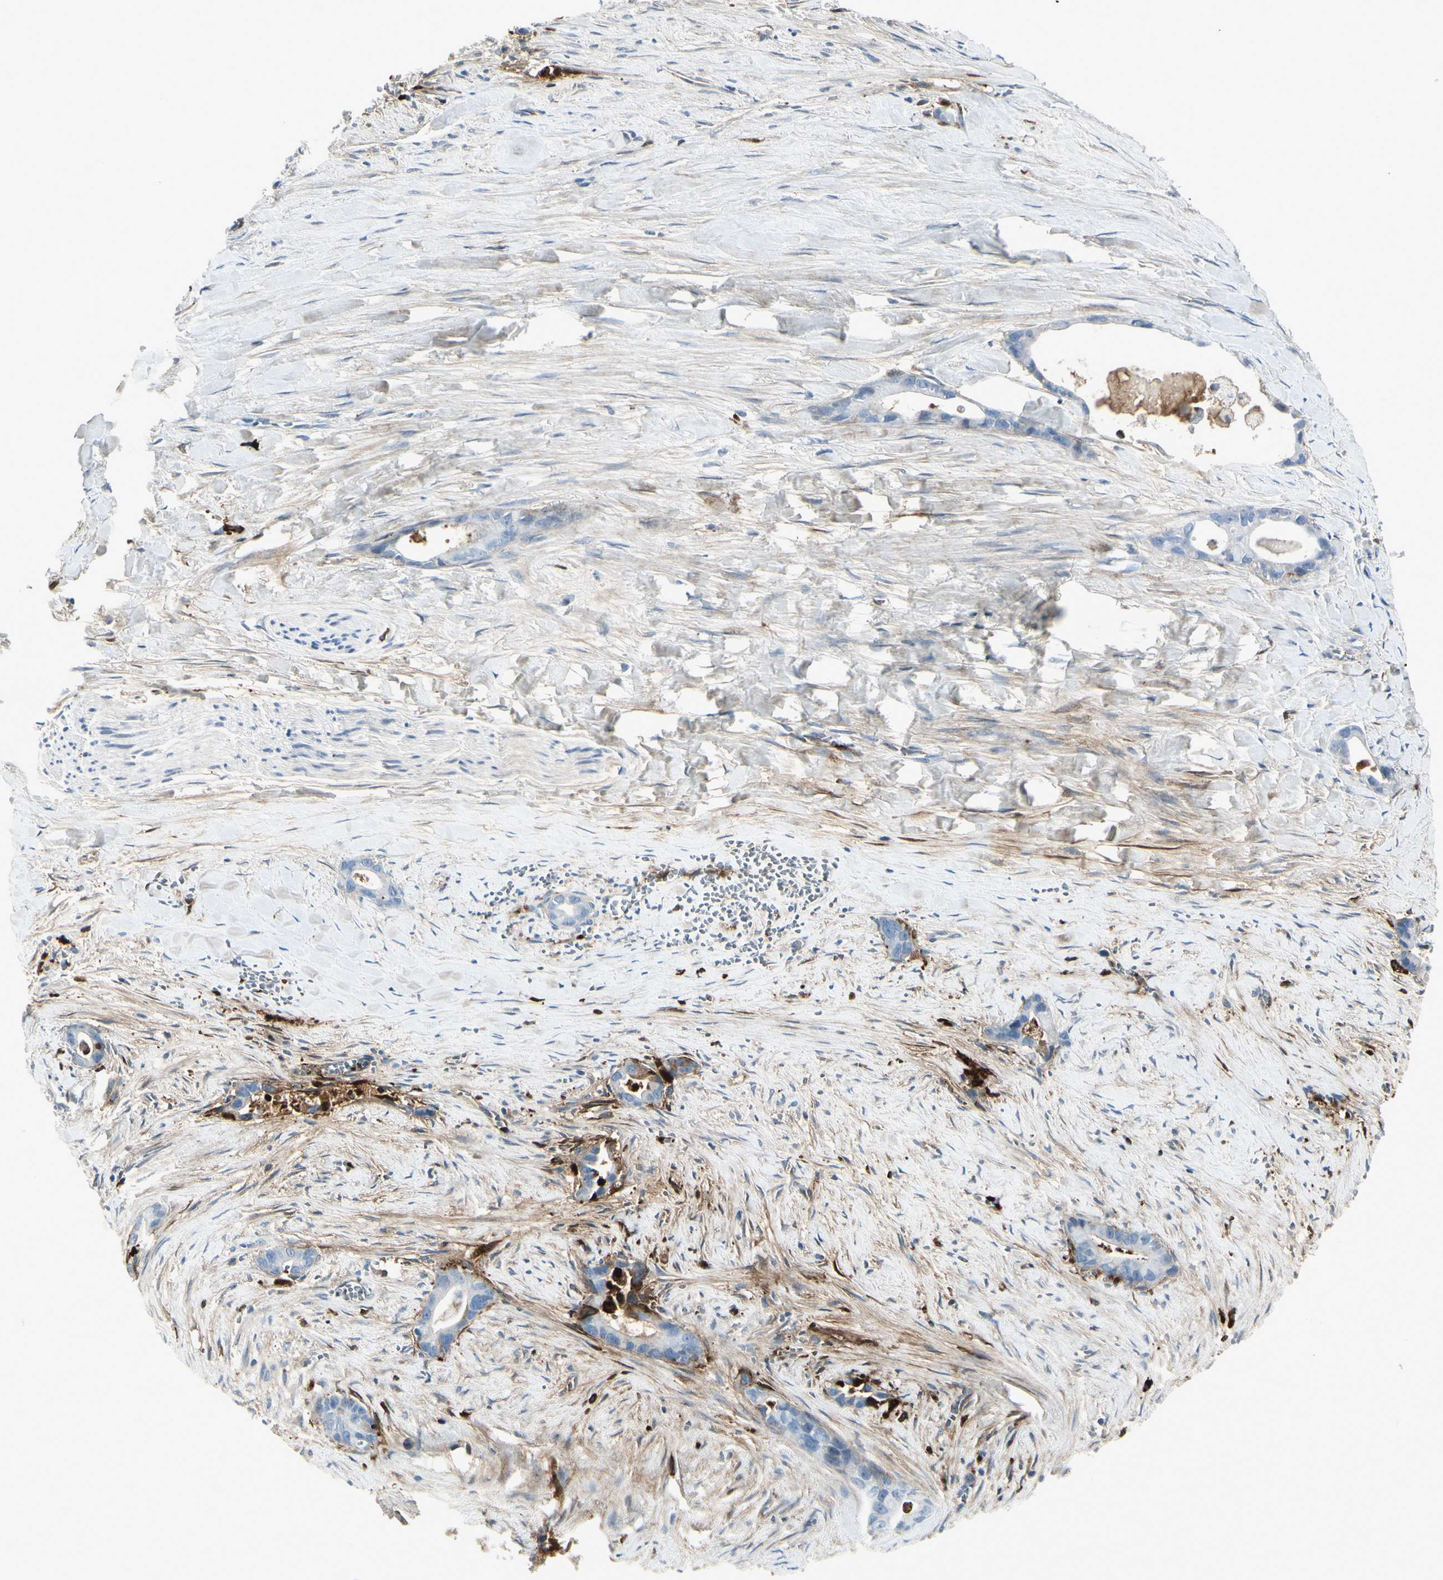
{"staining": {"intensity": "negative", "quantity": "none", "location": "none"}, "tissue": "liver cancer", "cell_type": "Tumor cells", "image_type": "cancer", "snomed": [{"axis": "morphology", "description": "Cholangiocarcinoma"}, {"axis": "topography", "description": "Liver"}], "caption": "Human liver cholangiocarcinoma stained for a protein using immunohistochemistry shows no staining in tumor cells.", "gene": "IGHG1", "patient": {"sex": "female", "age": 55}}